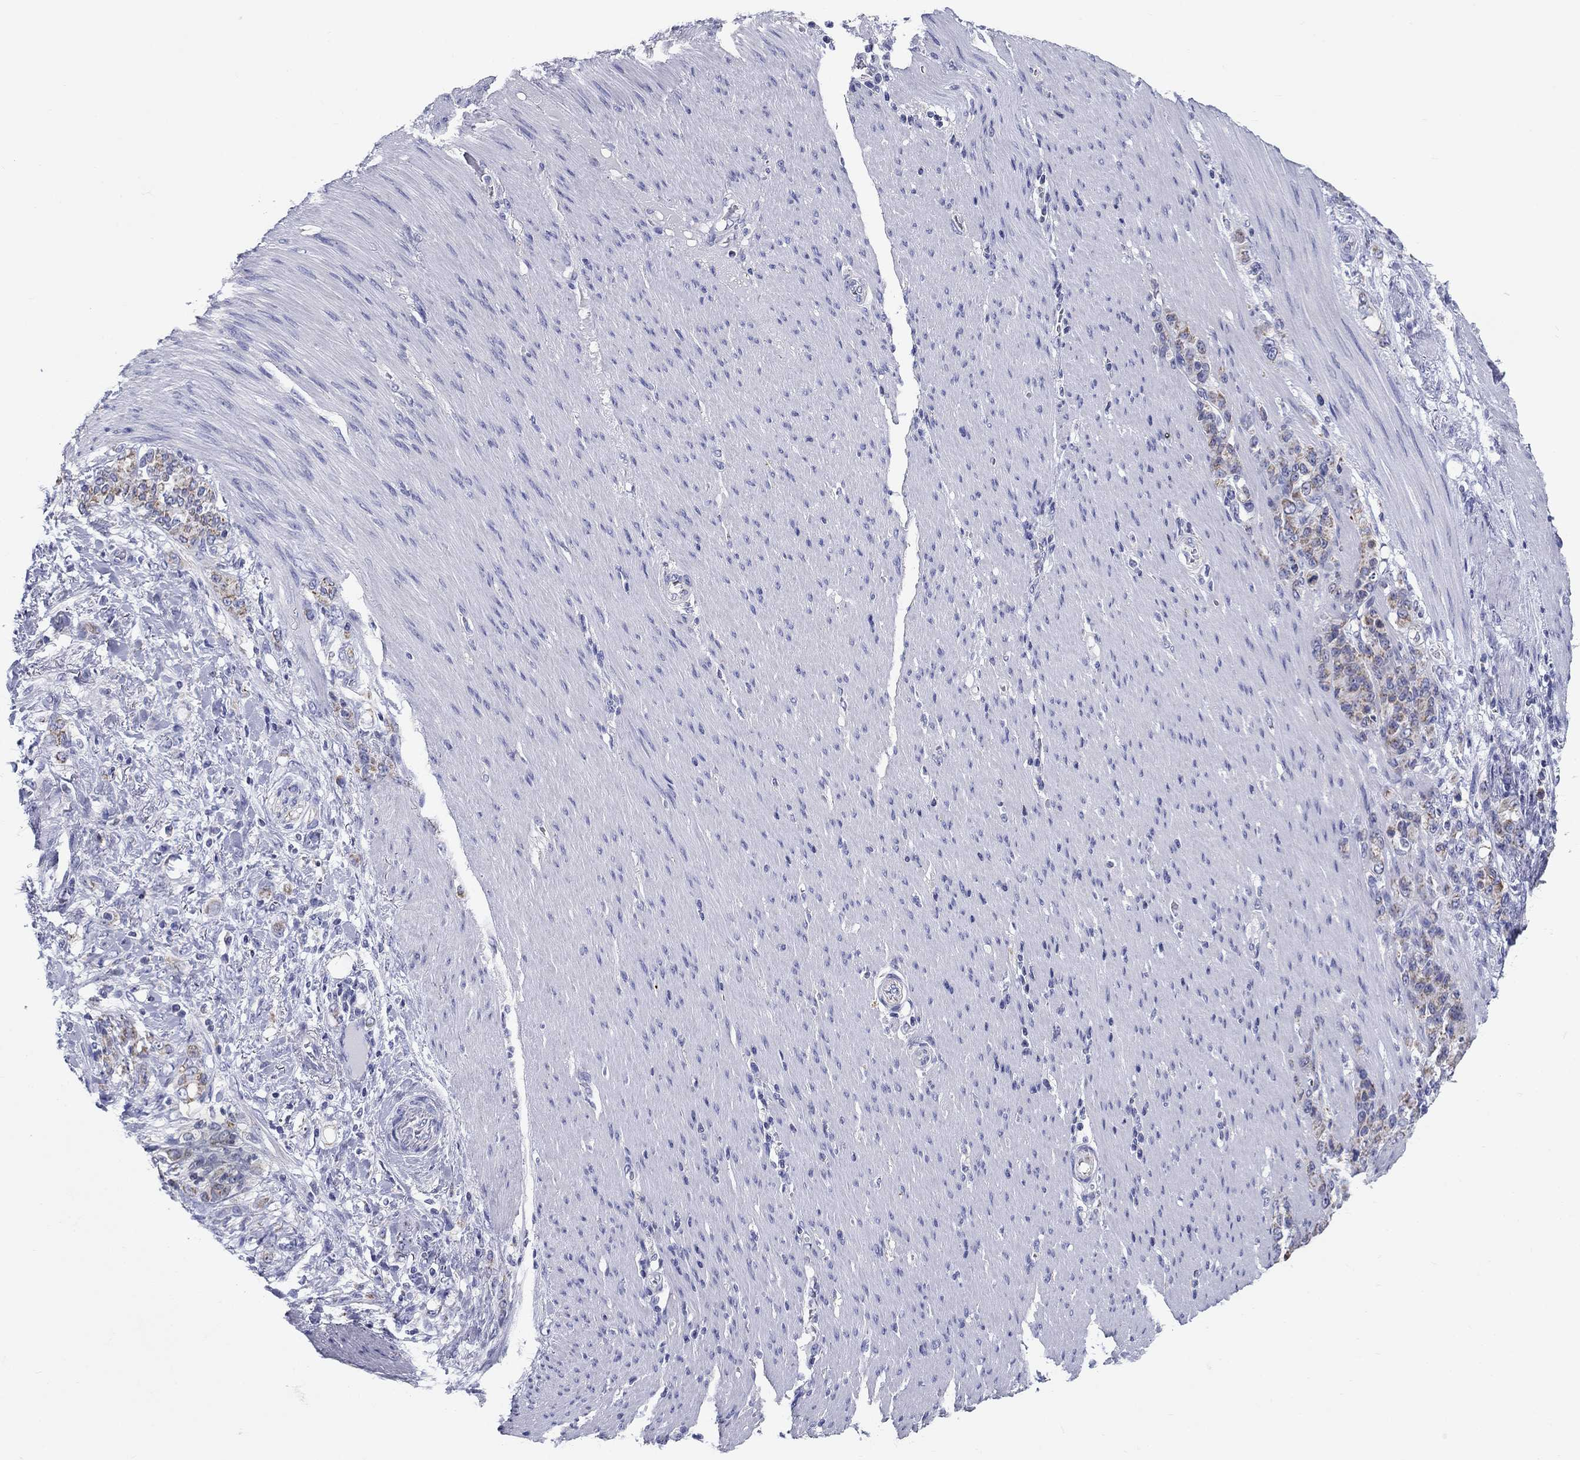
{"staining": {"intensity": "negative", "quantity": "none", "location": "none"}, "tissue": "stomach cancer", "cell_type": "Tumor cells", "image_type": "cancer", "snomed": [{"axis": "morphology", "description": "Normal tissue, NOS"}, {"axis": "morphology", "description": "Adenocarcinoma, NOS"}, {"axis": "topography", "description": "Stomach"}], "caption": "Immunohistochemical staining of stomach adenocarcinoma displays no significant expression in tumor cells.", "gene": "UPB1", "patient": {"sex": "female", "age": 79}}